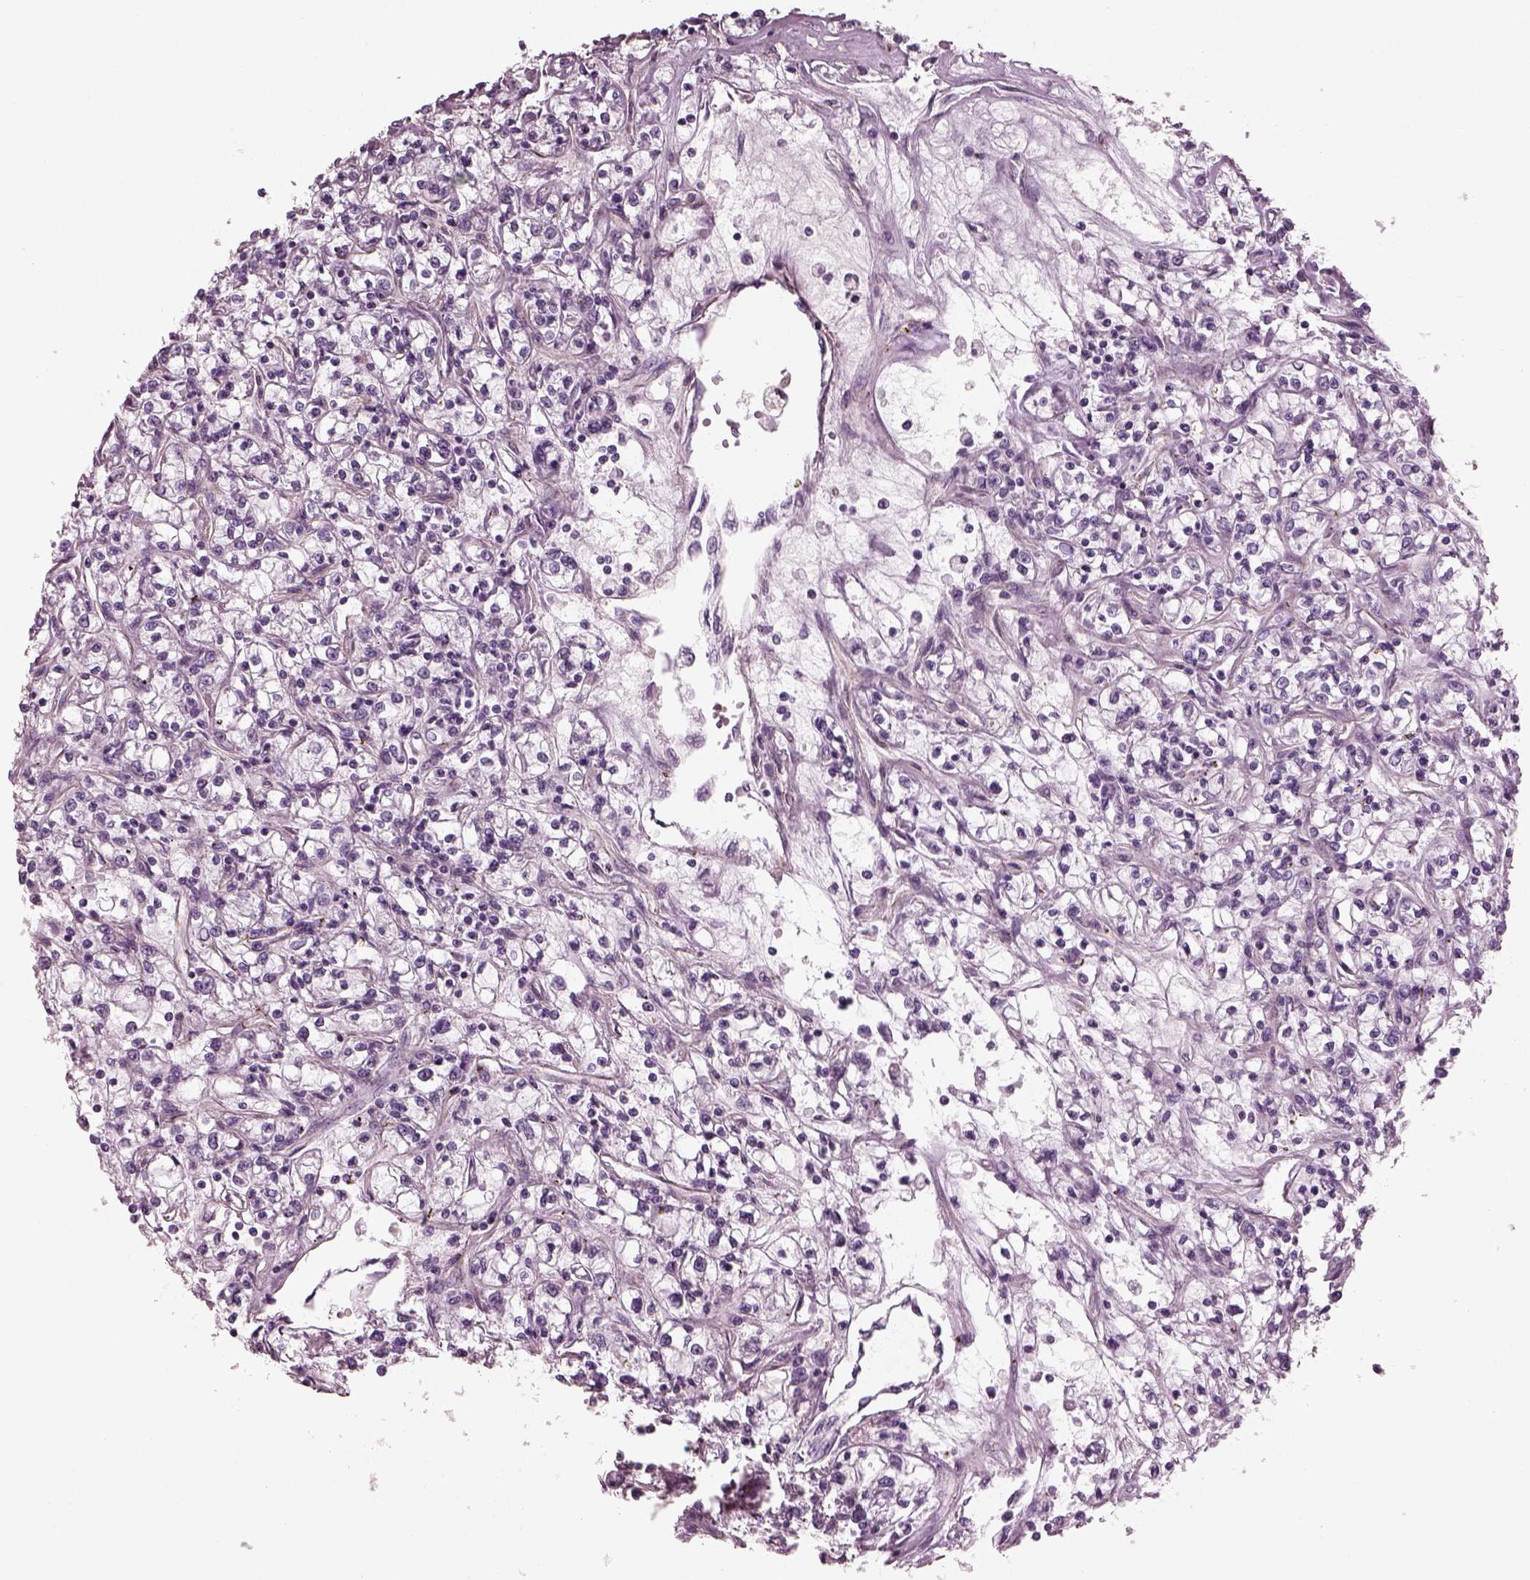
{"staining": {"intensity": "negative", "quantity": "none", "location": "none"}, "tissue": "renal cancer", "cell_type": "Tumor cells", "image_type": "cancer", "snomed": [{"axis": "morphology", "description": "Adenocarcinoma, NOS"}, {"axis": "topography", "description": "Kidney"}], "caption": "High magnification brightfield microscopy of renal cancer stained with DAB (brown) and counterstained with hematoxylin (blue): tumor cells show no significant staining. (DAB (3,3'-diaminobenzidine) IHC with hematoxylin counter stain).", "gene": "BFSP1", "patient": {"sex": "female", "age": 59}}